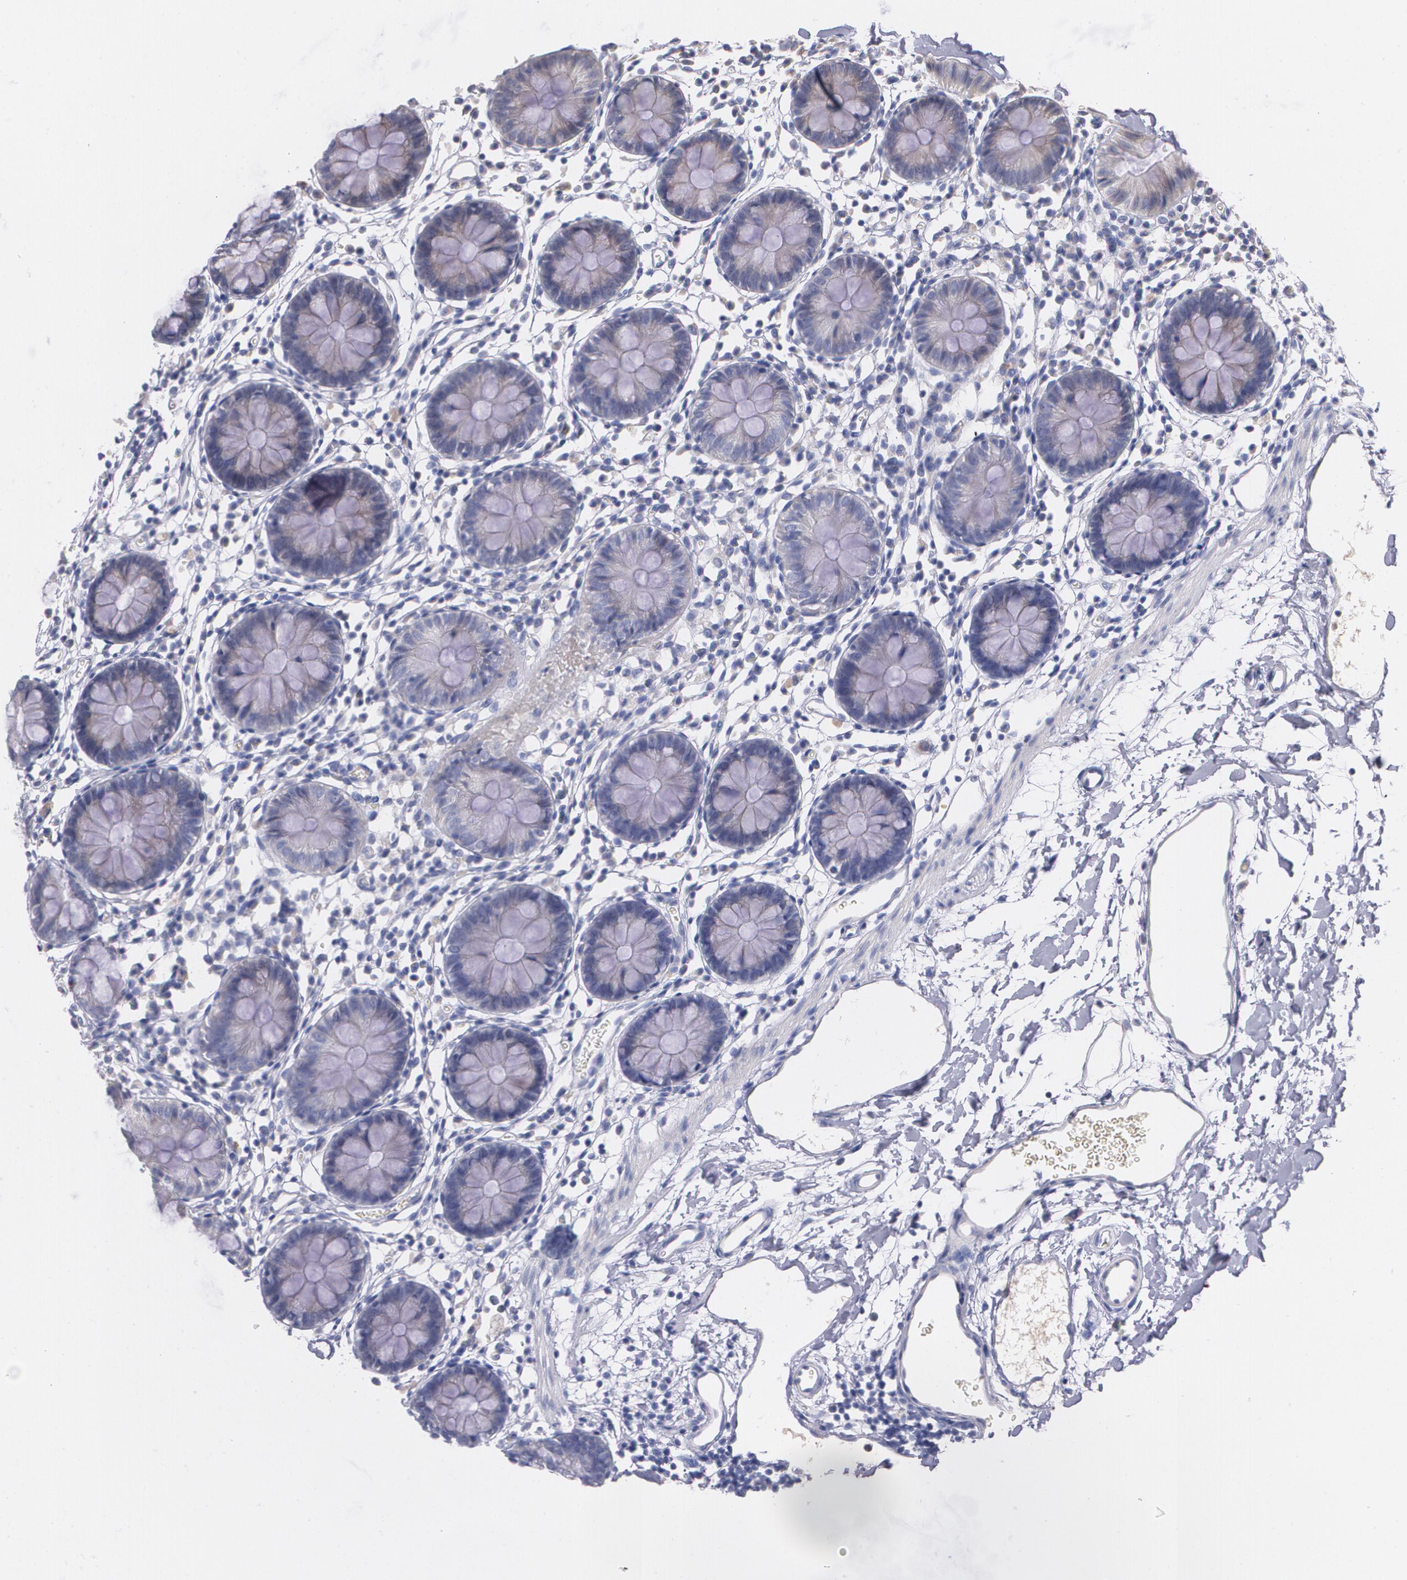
{"staining": {"intensity": "negative", "quantity": "none", "location": "none"}, "tissue": "colon", "cell_type": "Endothelial cells", "image_type": "normal", "snomed": [{"axis": "morphology", "description": "Normal tissue, NOS"}, {"axis": "topography", "description": "Colon"}], "caption": "IHC histopathology image of benign colon: colon stained with DAB (3,3'-diaminobenzidine) exhibits no significant protein expression in endothelial cells. (Stains: DAB (3,3'-diaminobenzidine) immunohistochemistry with hematoxylin counter stain, Microscopy: brightfield microscopy at high magnification).", "gene": "AMBP", "patient": {"sex": "male", "age": 14}}